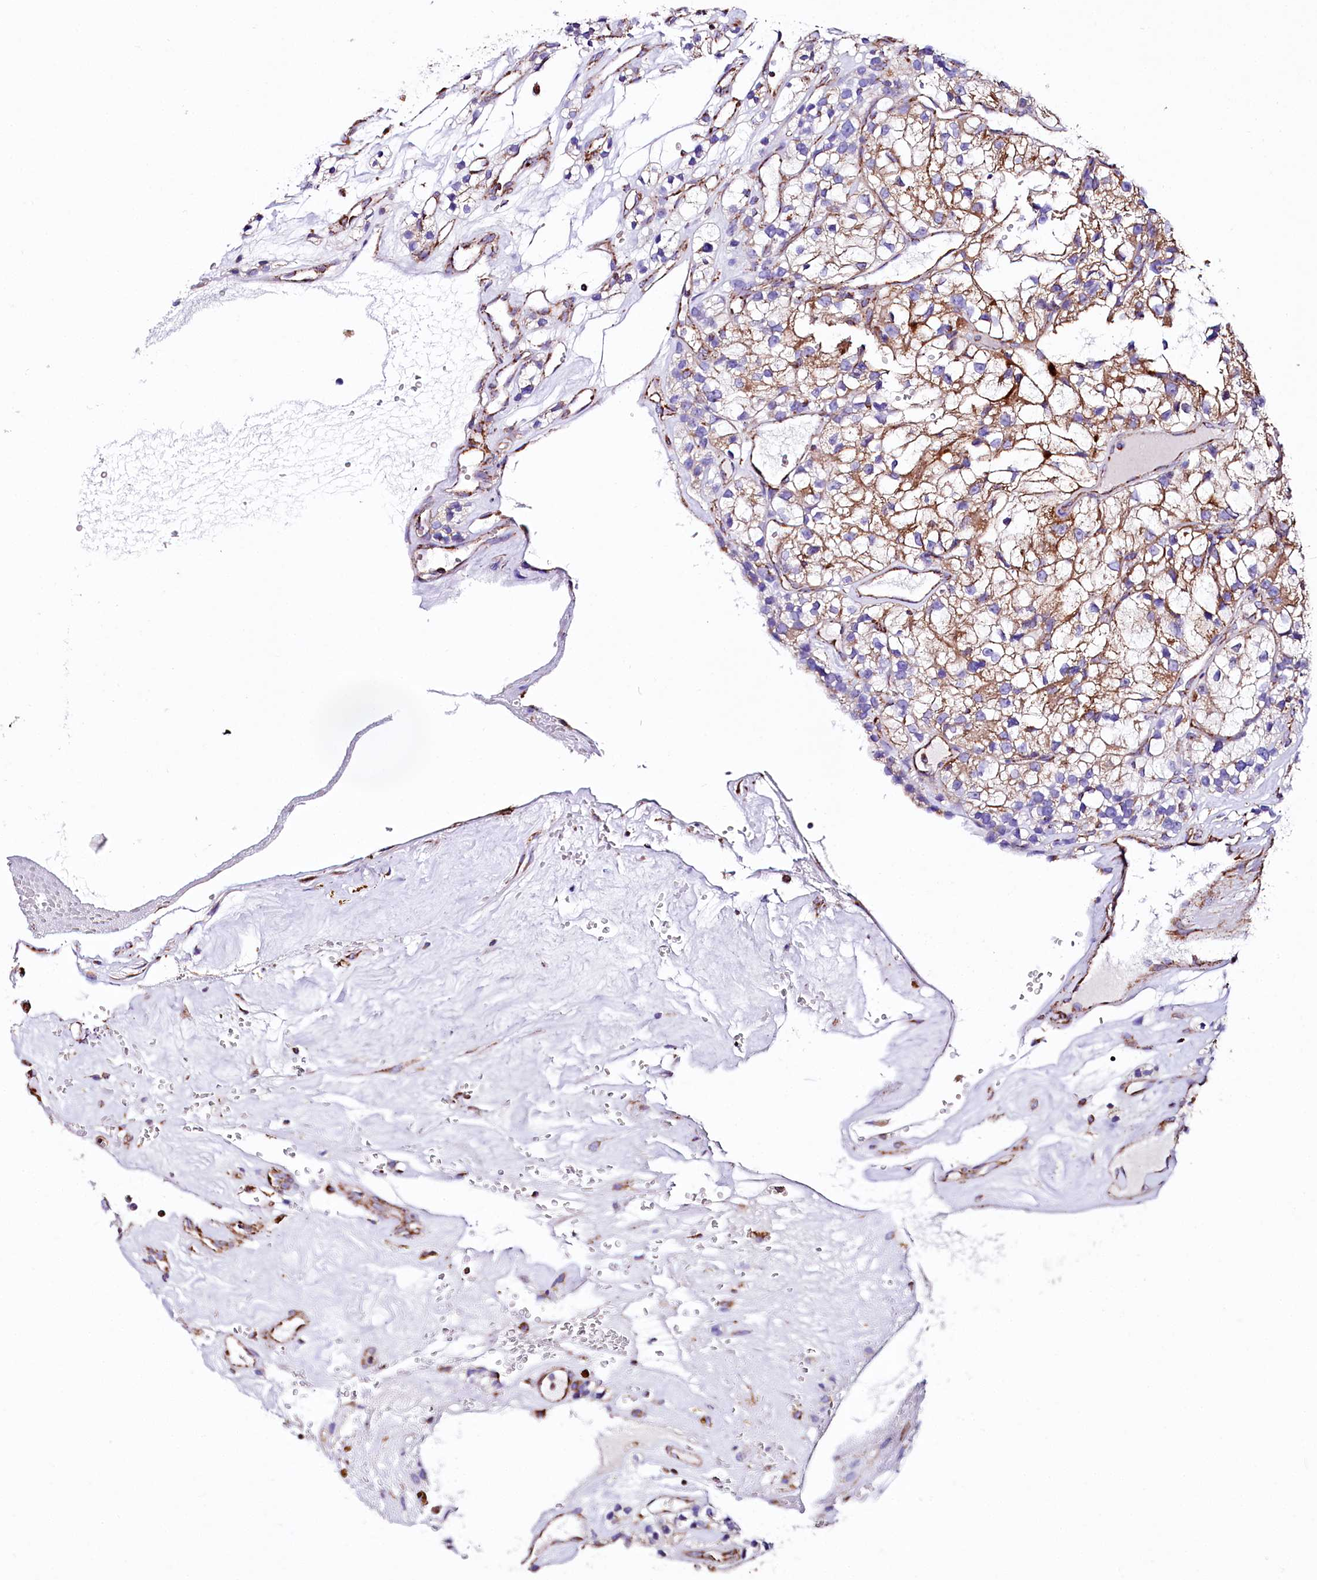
{"staining": {"intensity": "moderate", "quantity": "25%-75%", "location": "cytoplasmic/membranous"}, "tissue": "renal cancer", "cell_type": "Tumor cells", "image_type": "cancer", "snomed": [{"axis": "morphology", "description": "Adenocarcinoma, NOS"}, {"axis": "topography", "description": "Kidney"}], "caption": "Renal adenocarcinoma tissue shows moderate cytoplasmic/membranous positivity in approximately 25%-75% of tumor cells, visualized by immunohistochemistry. (DAB (3,3'-diaminobenzidine) IHC, brown staining for protein, blue staining for nuclei).", "gene": "APLP2", "patient": {"sex": "female", "age": 57}}